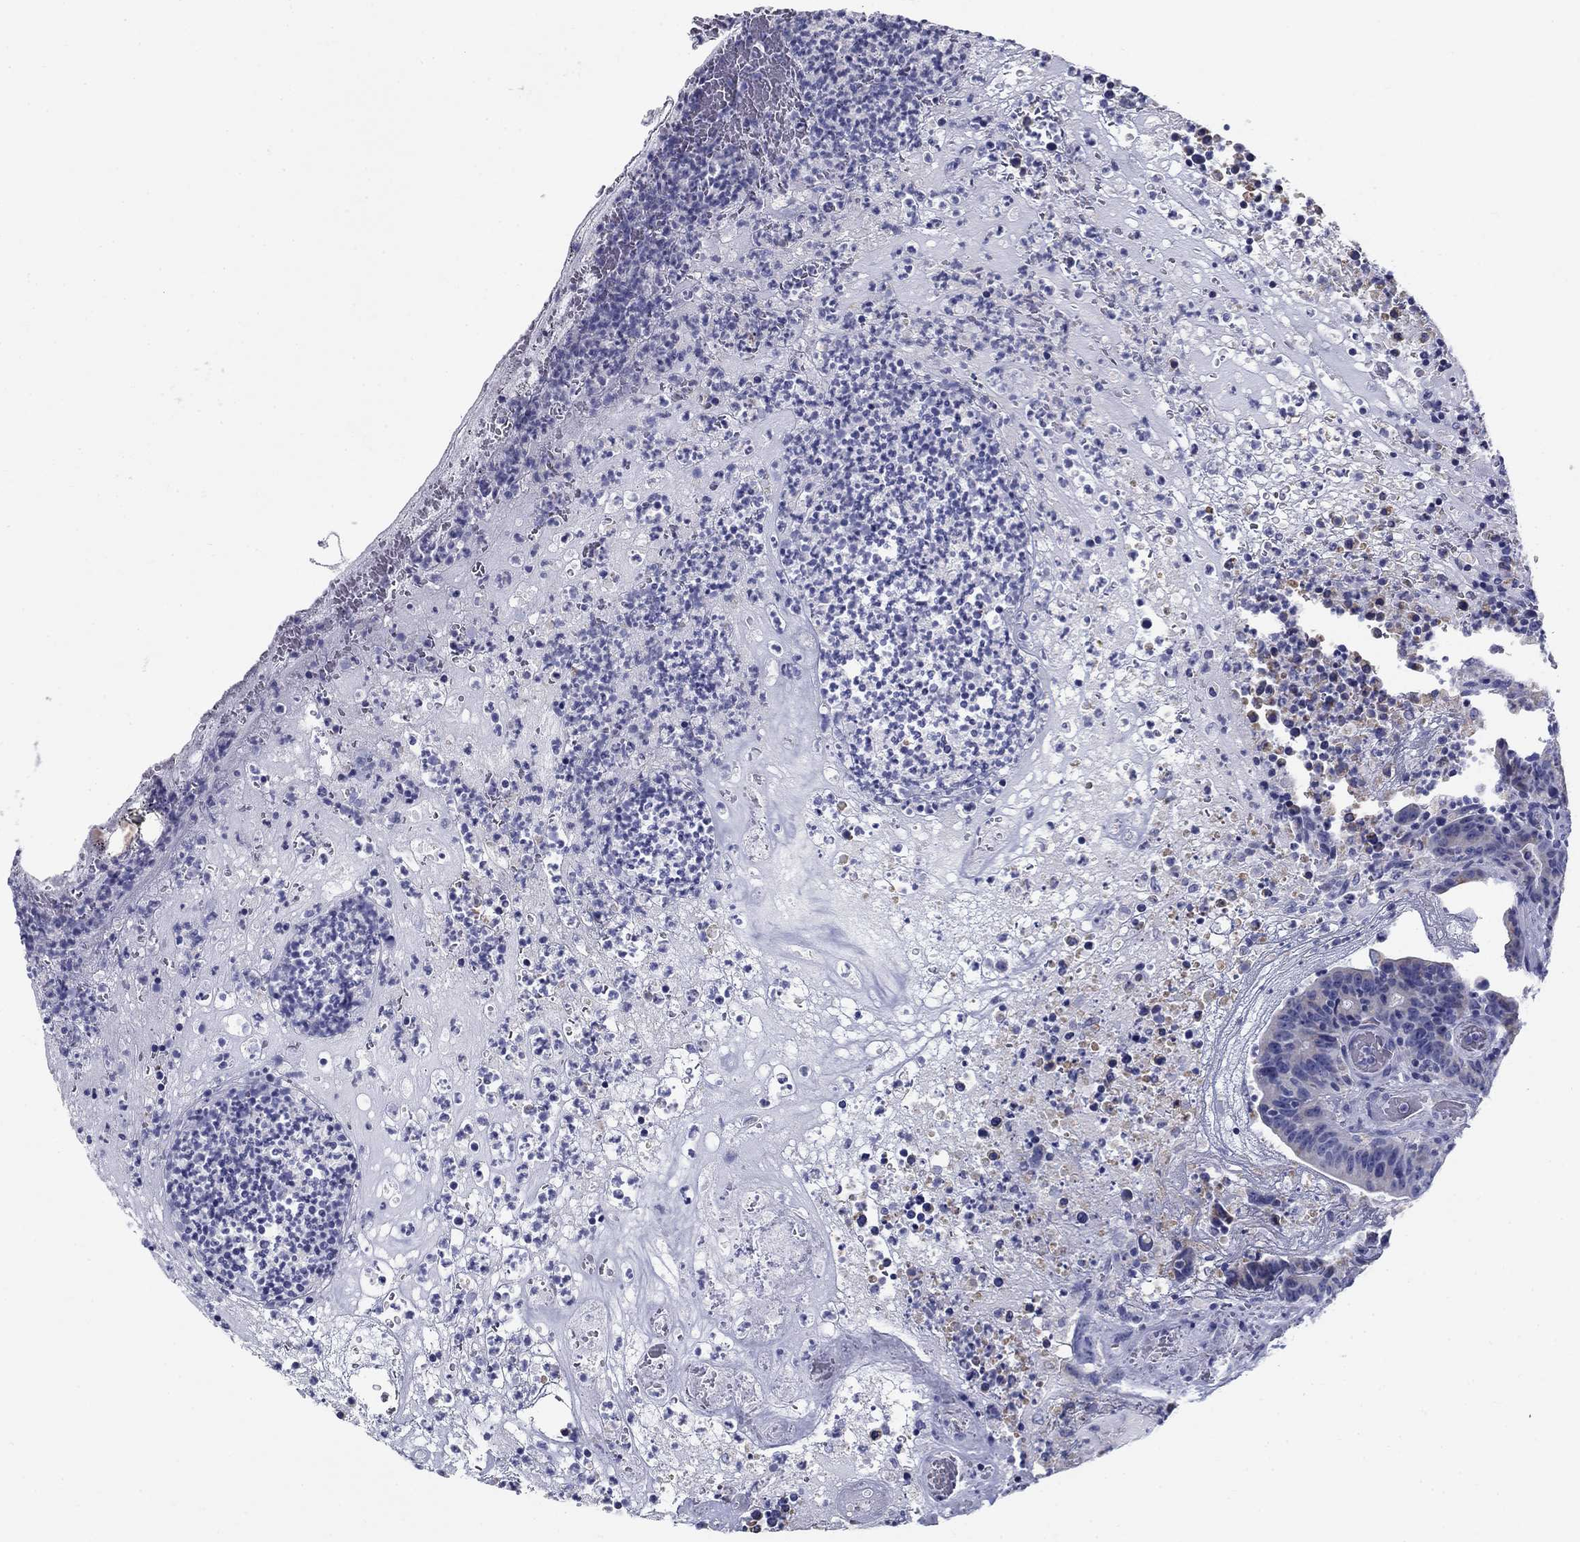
{"staining": {"intensity": "negative", "quantity": "none", "location": "none"}, "tissue": "colorectal cancer", "cell_type": "Tumor cells", "image_type": "cancer", "snomed": [{"axis": "morphology", "description": "Adenocarcinoma, NOS"}, {"axis": "topography", "description": "Colon"}], "caption": "An image of adenocarcinoma (colorectal) stained for a protein demonstrates no brown staining in tumor cells.", "gene": "UPB1", "patient": {"sex": "female", "age": 75}}